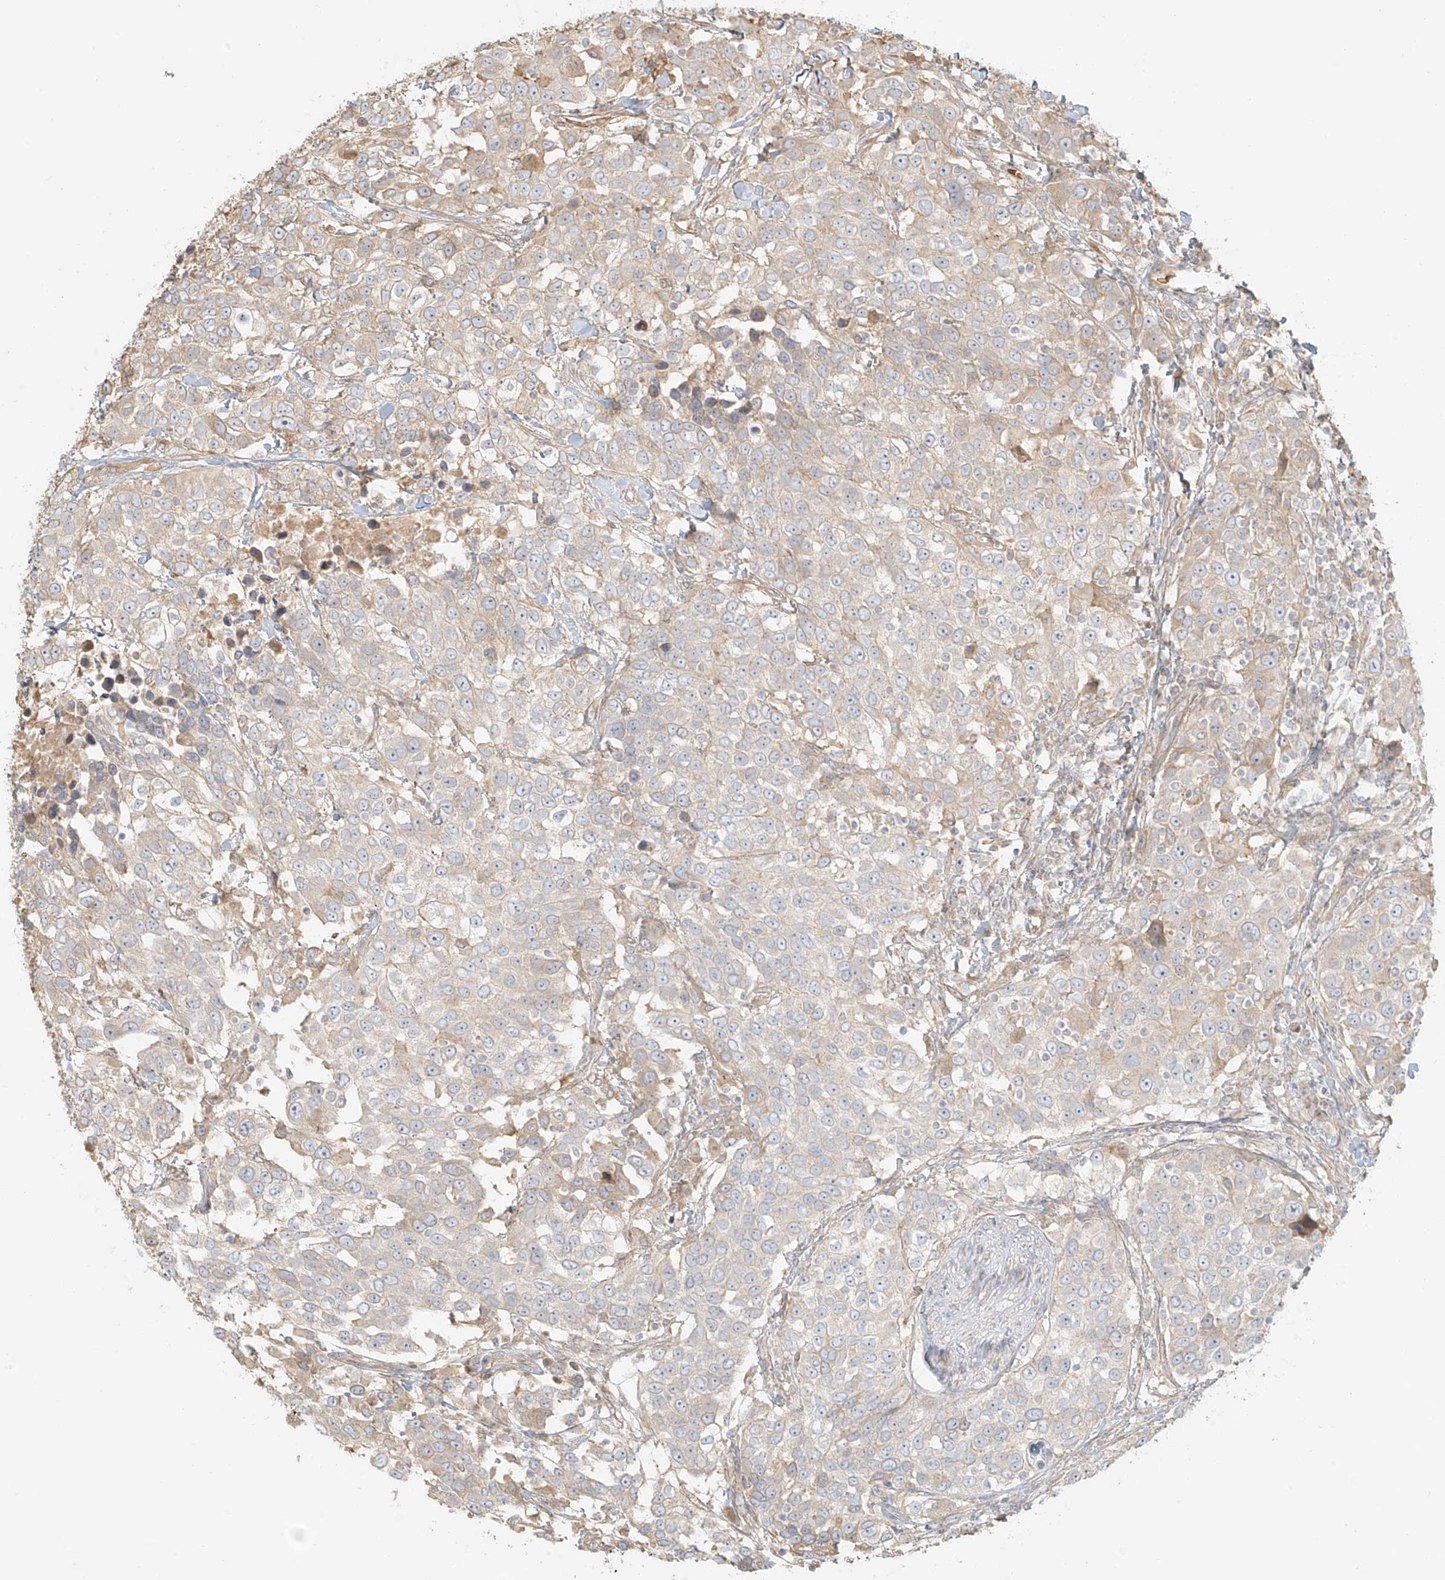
{"staining": {"intensity": "weak", "quantity": "<25%", "location": "cytoplasmic/membranous"}, "tissue": "urothelial cancer", "cell_type": "Tumor cells", "image_type": "cancer", "snomed": [{"axis": "morphology", "description": "Urothelial carcinoma, High grade"}, {"axis": "topography", "description": "Urinary bladder"}], "caption": "A high-resolution image shows IHC staining of urothelial cancer, which demonstrates no significant positivity in tumor cells.", "gene": "UPK1B", "patient": {"sex": "female", "age": 80}}